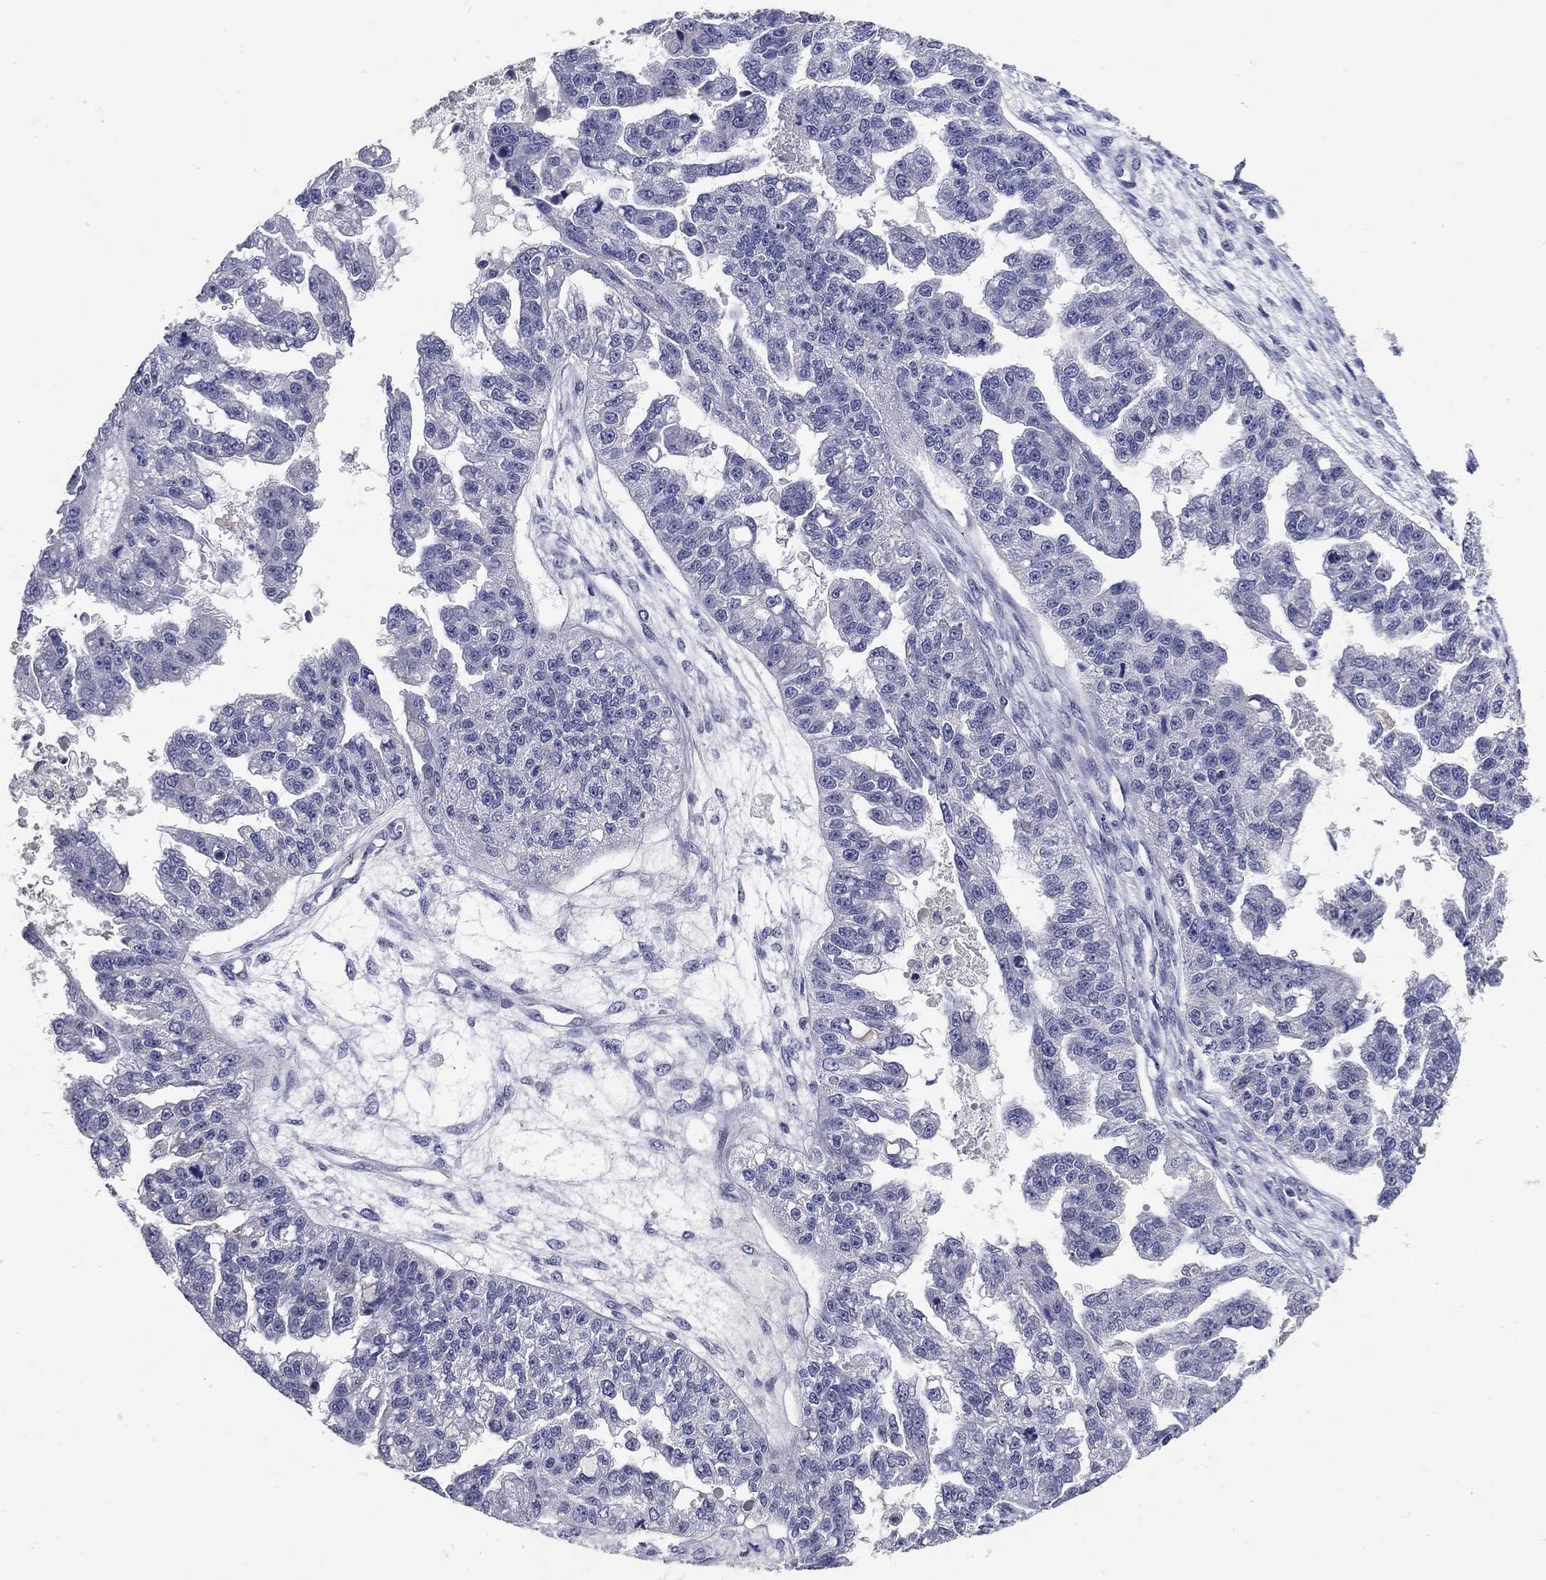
{"staining": {"intensity": "negative", "quantity": "none", "location": "none"}, "tissue": "ovarian cancer", "cell_type": "Tumor cells", "image_type": "cancer", "snomed": [{"axis": "morphology", "description": "Cystadenocarcinoma, serous, NOS"}, {"axis": "topography", "description": "Ovary"}], "caption": "Tumor cells are negative for protein expression in human ovarian cancer.", "gene": "POMC", "patient": {"sex": "female", "age": 58}}